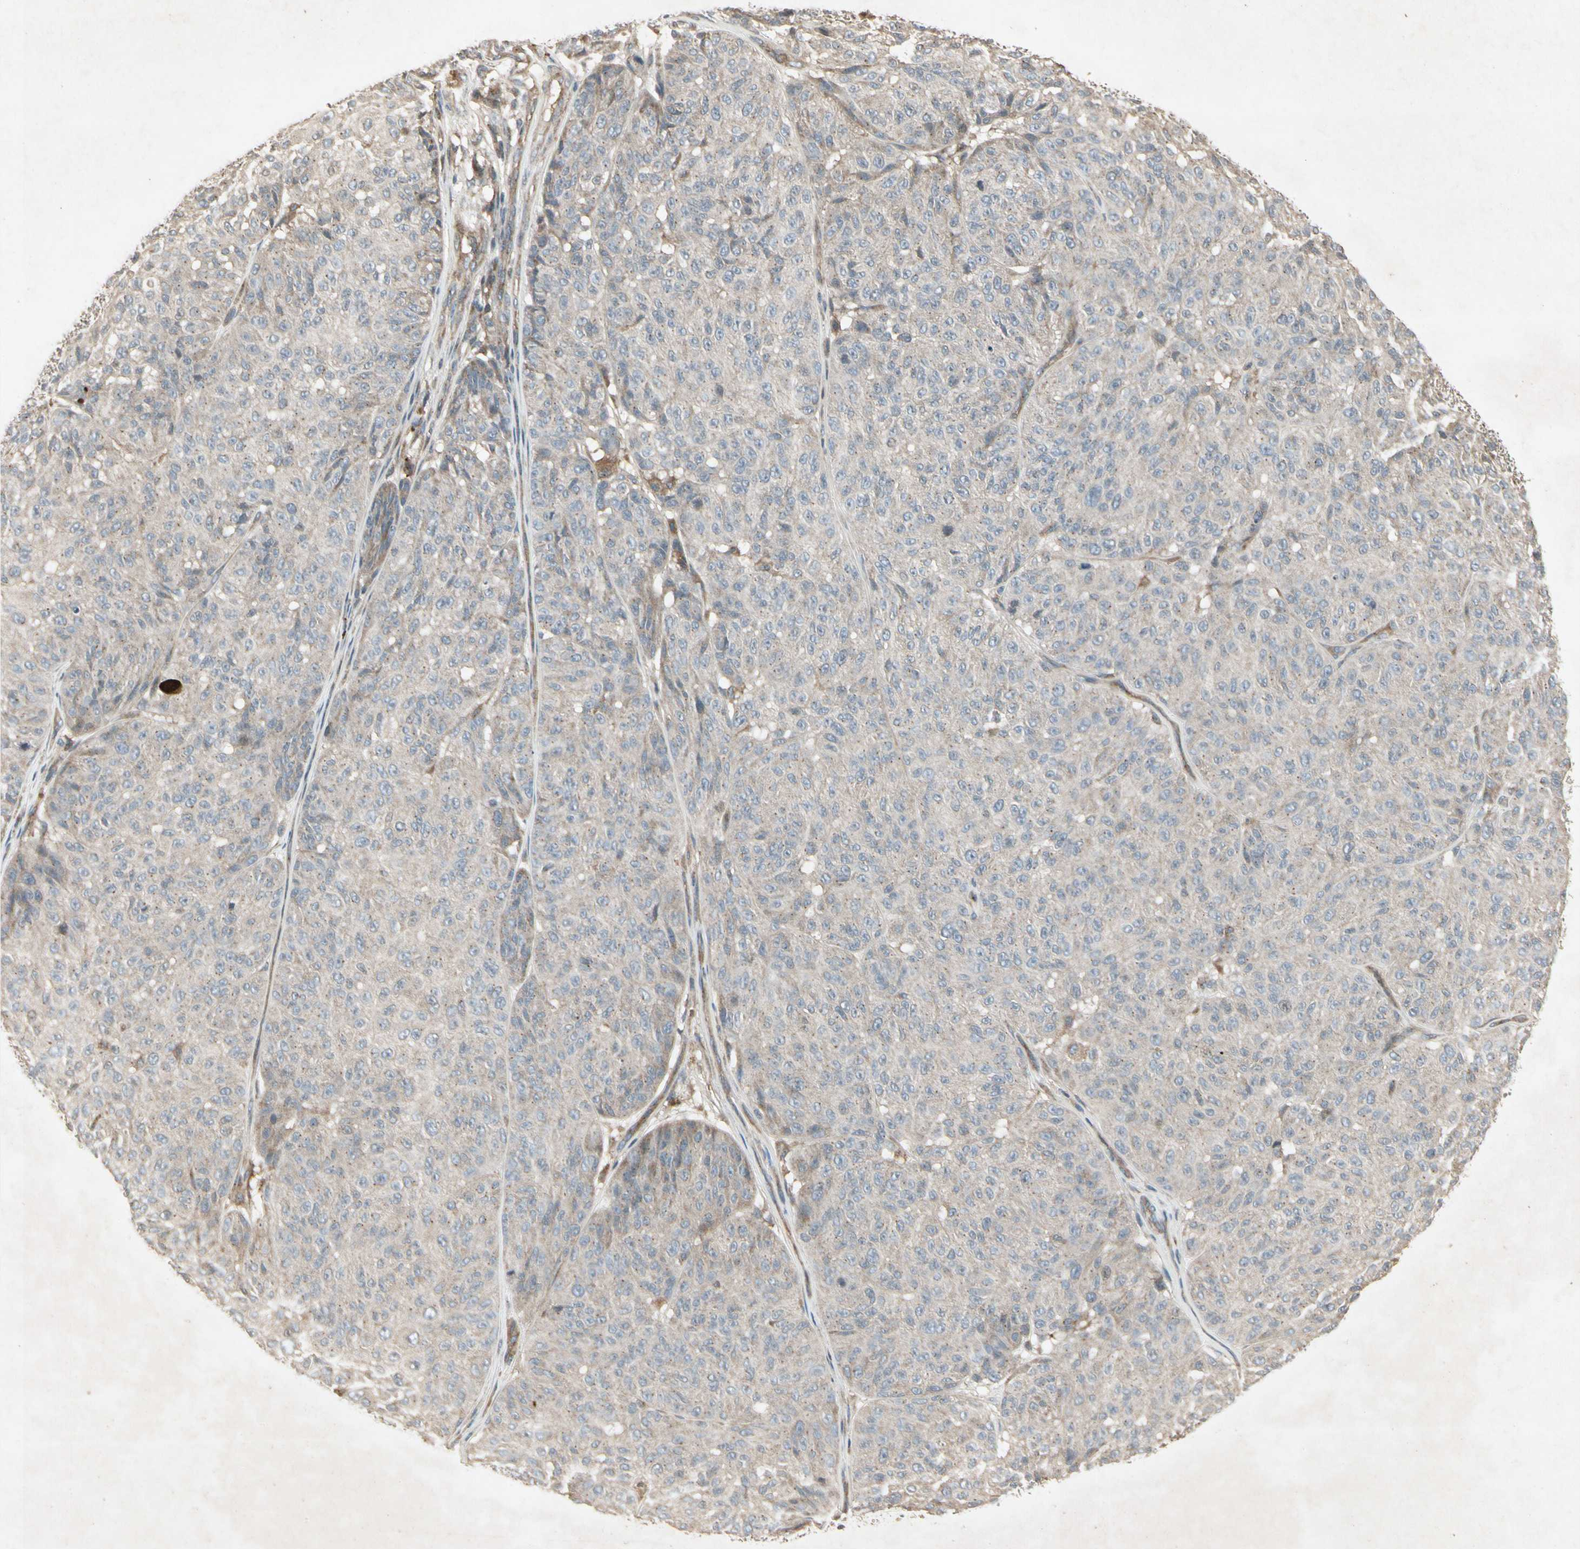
{"staining": {"intensity": "weak", "quantity": ">75%", "location": "cytoplasmic/membranous"}, "tissue": "melanoma", "cell_type": "Tumor cells", "image_type": "cancer", "snomed": [{"axis": "morphology", "description": "Malignant melanoma, NOS"}, {"axis": "topography", "description": "Skin"}], "caption": "This is a histology image of immunohistochemistry (IHC) staining of malignant melanoma, which shows weak staining in the cytoplasmic/membranous of tumor cells.", "gene": "TEK", "patient": {"sex": "female", "age": 46}}